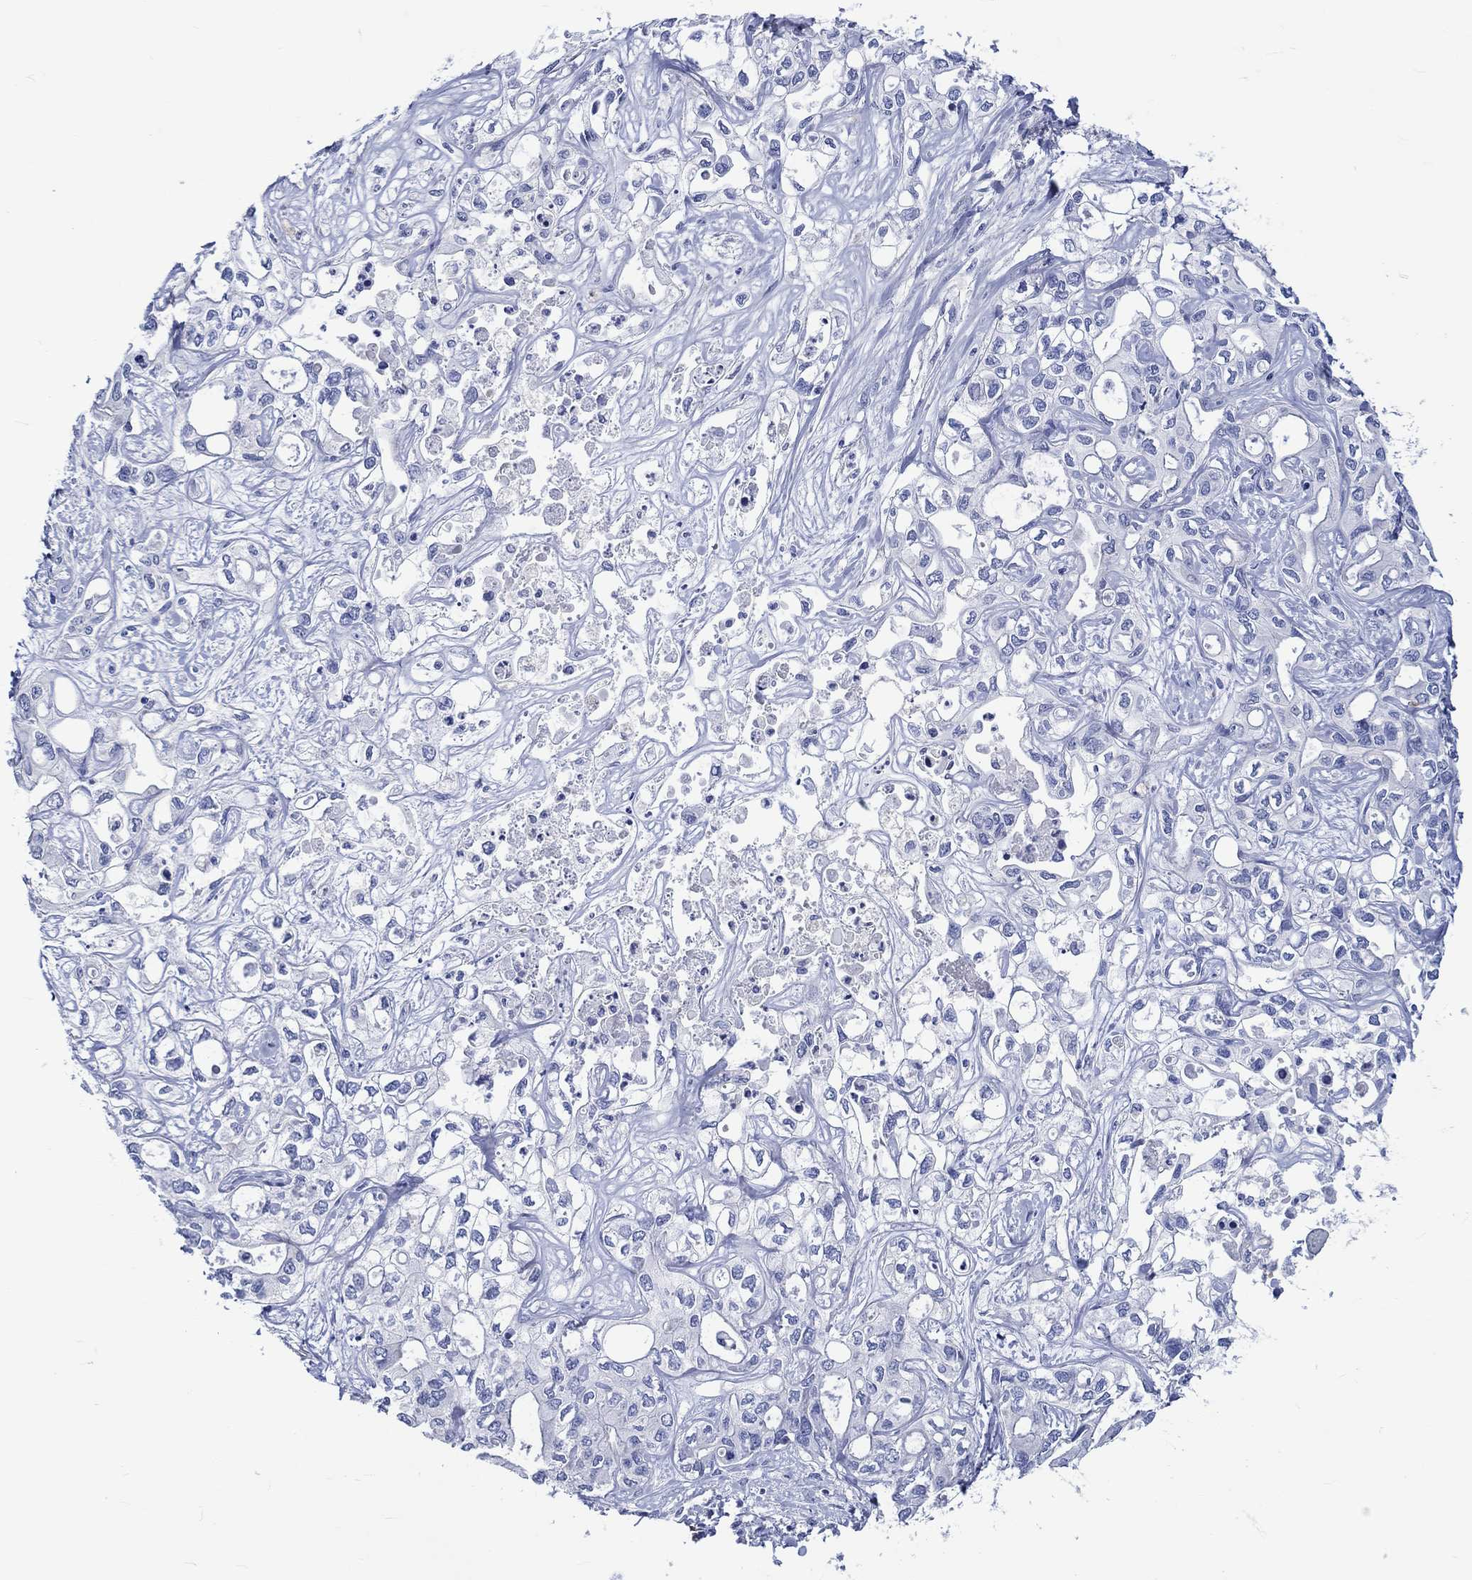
{"staining": {"intensity": "negative", "quantity": "none", "location": "none"}, "tissue": "liver cancer", "cell_type": "Tumor cells", "image_type": "cancer", "snomed": [{"axis": "morphology", "description": "Cholangiocarcinoma"}, {"axis": "topography", "description": "Liver"}], "caption": "The image demonstrates no staining of tumor cells in liver cancer (cholangiocarcinoma).", "gene": "NRIP3", "patient": {"sex": "female", "age": 64}}